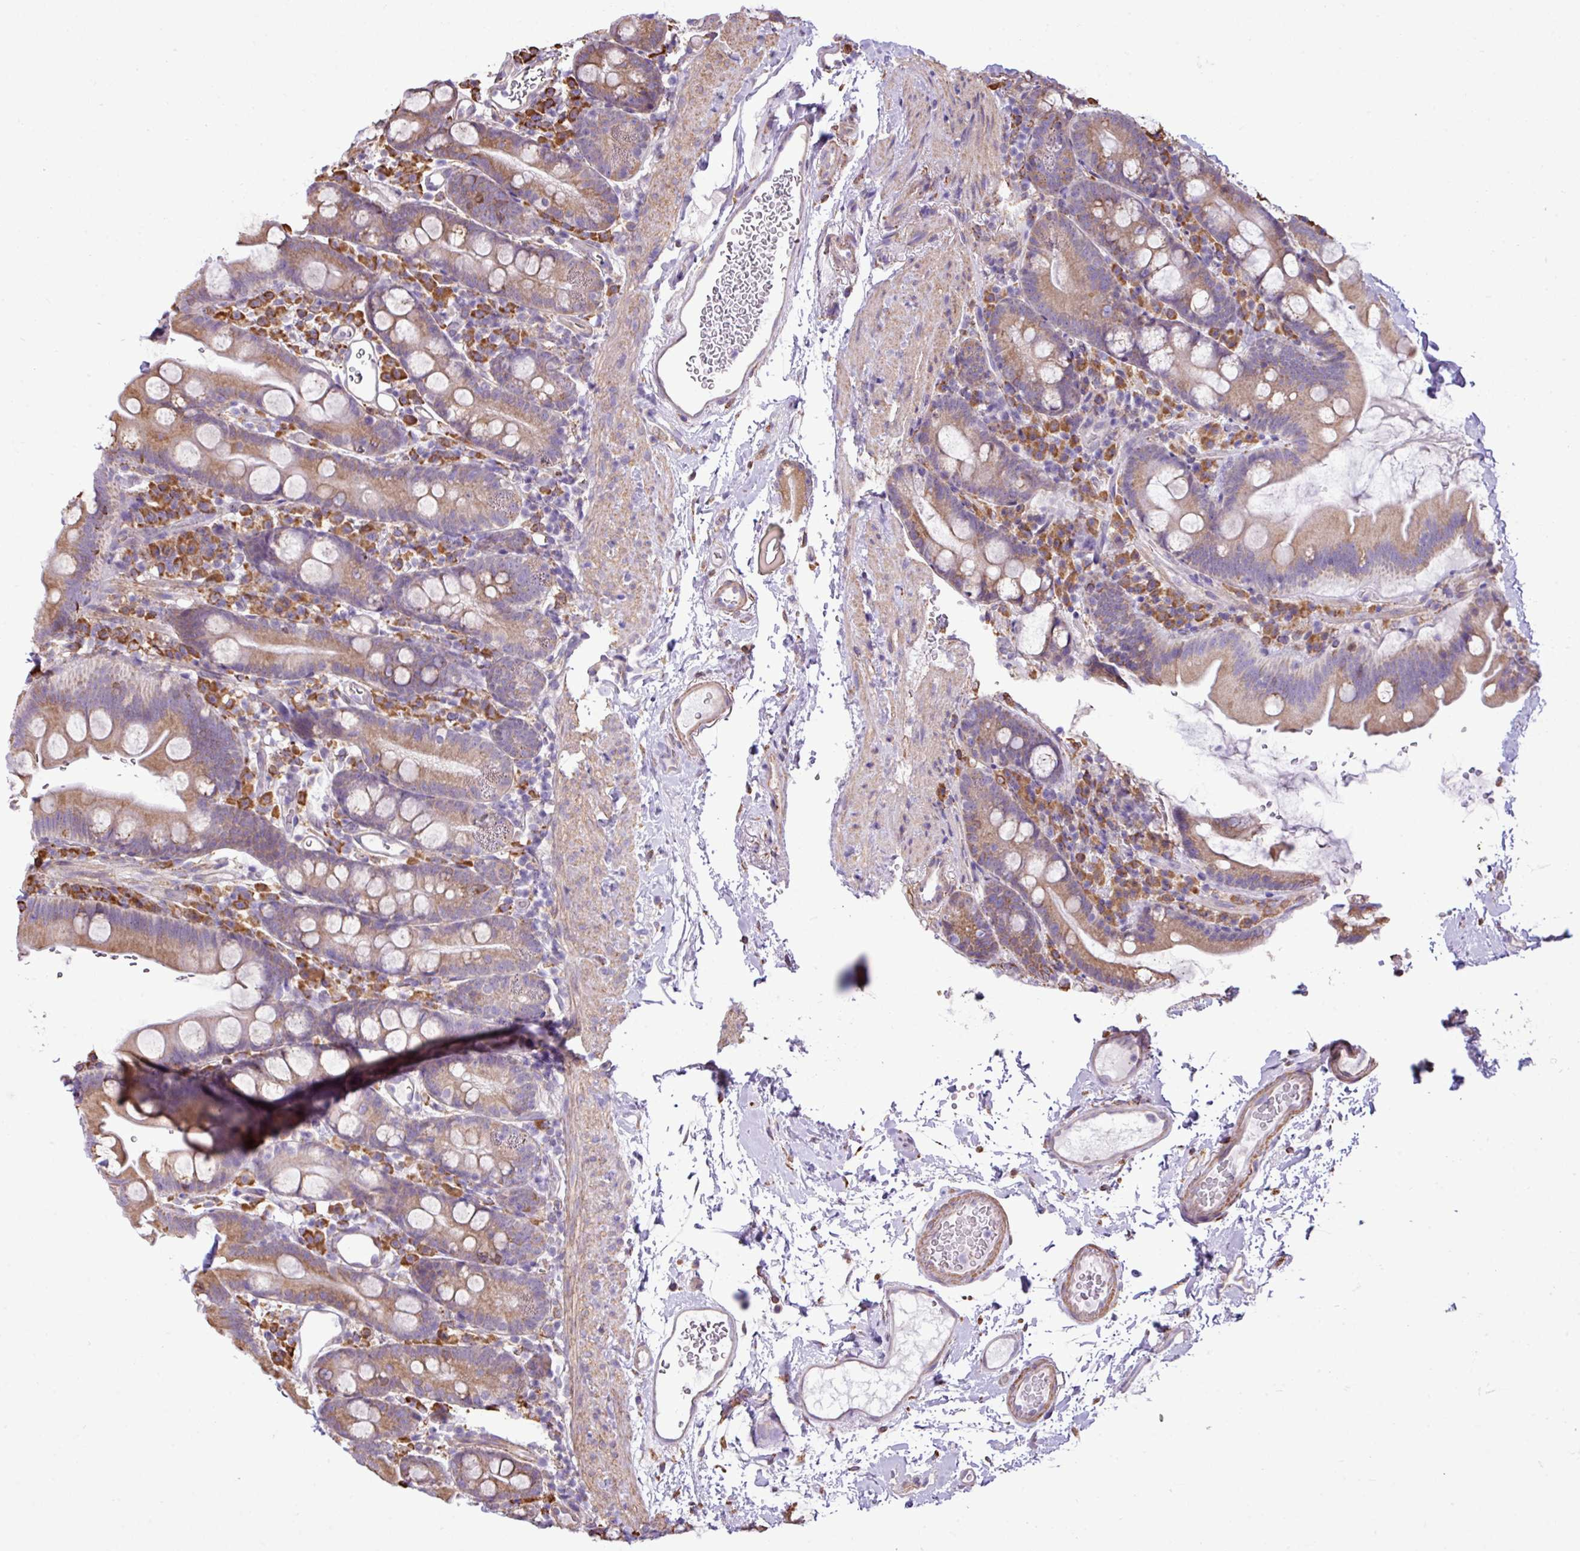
{"staining": {"intensity": "moderate", "quantity": ">75%", "location": "cytoplasmic/membranous"}, "tissue": "small intestine", "cell_type": "Glandular cells", "image_type": "normal", "snomed": [{"axis": "morphology", "description": "Normal tissue, NOS"}, {"axis": "topography", "description": "Small intestine"}], "caption": "An immunohistochemistry (IHC) histopathology image of benign tissue is shown. Protein staining in brown labels moderate cytoplasmic/membranous positivity in small intestine within glandular cells. Nuclei are stained in blue.", "gene": "ZSCAN5A", "patient": {"sex": "female", "age": 68}}